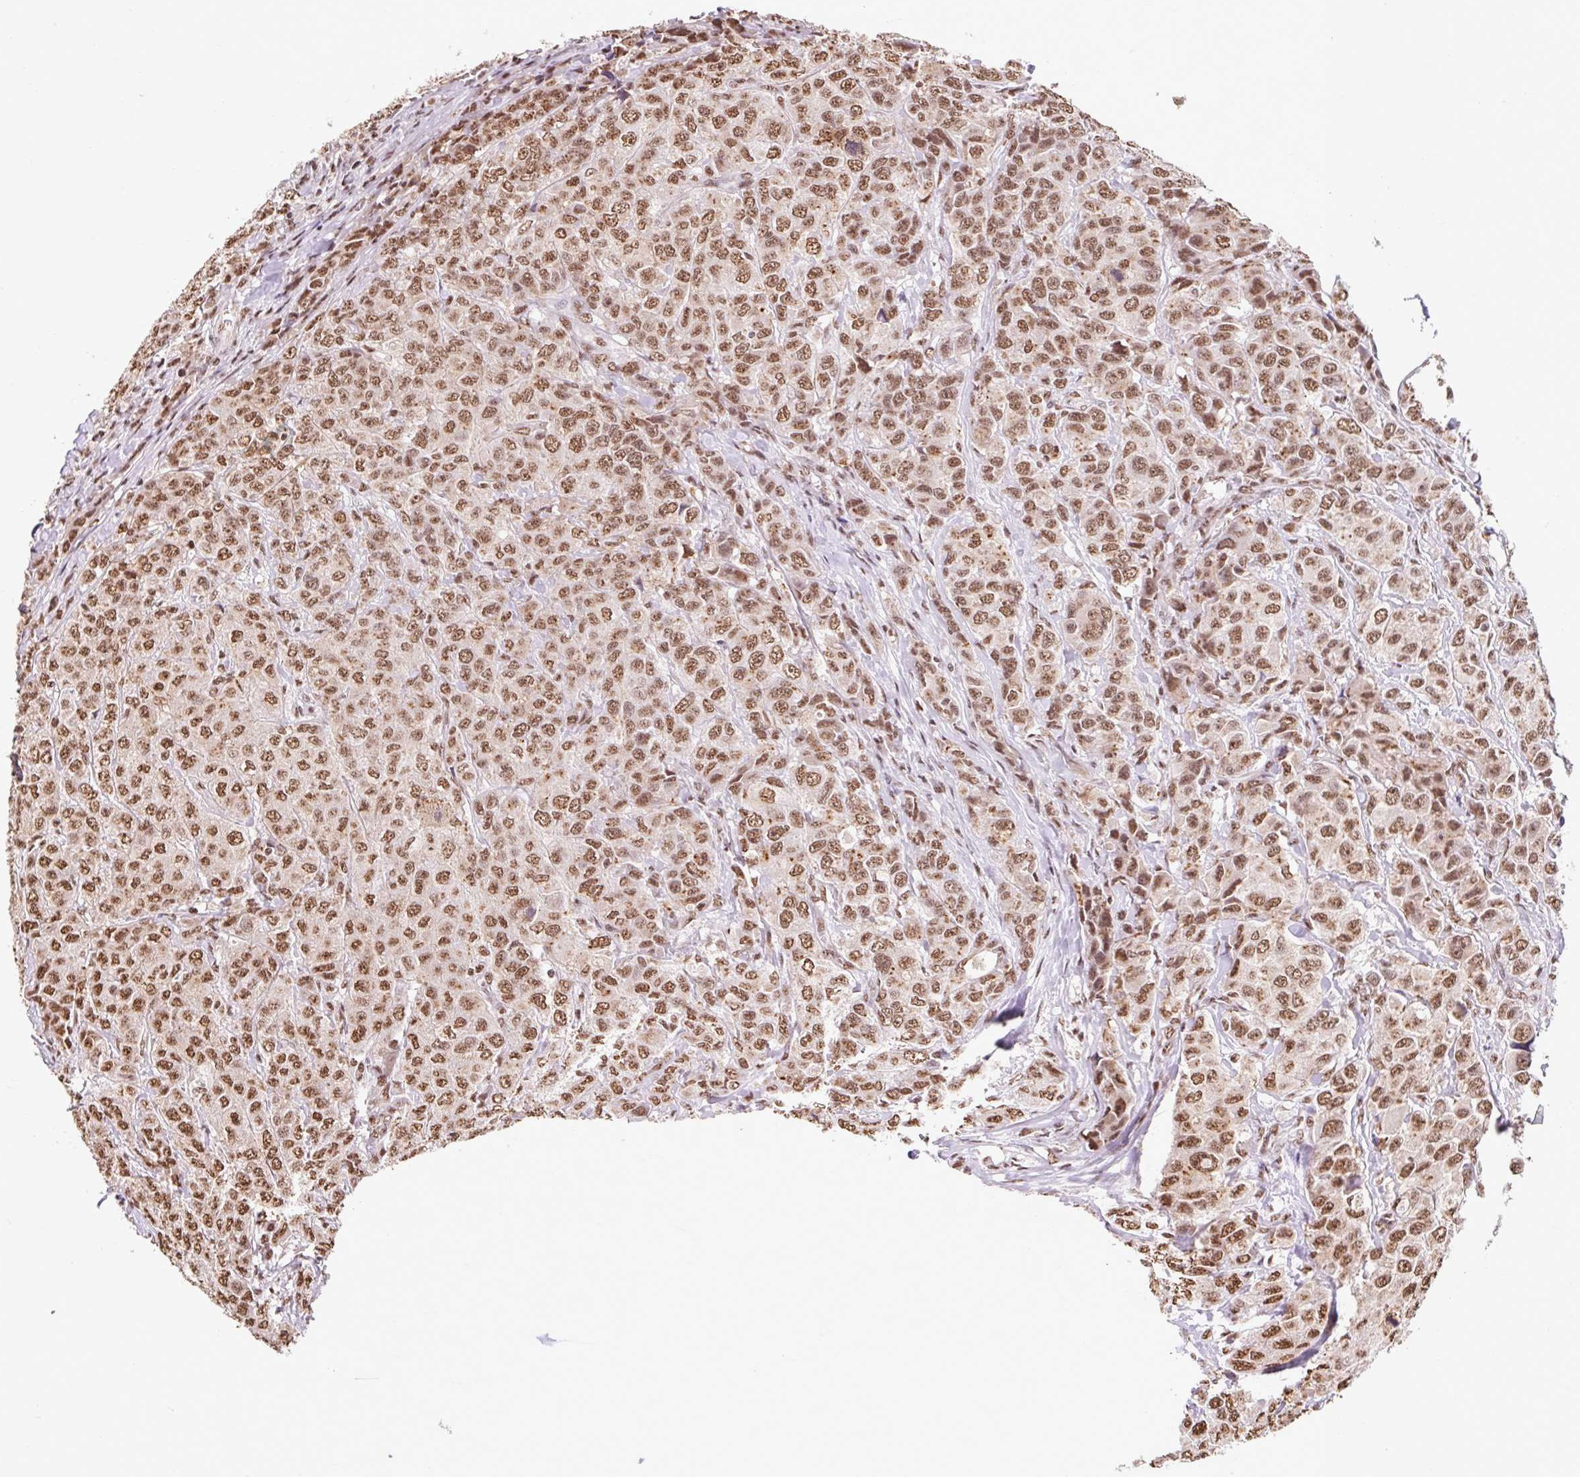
{"staining": {"intensity": "moderate", "quantity": ">75%", "location": "nuclear"}, "tissue": "breast cancer", "cell_type": "Tumor cells", "image_type": "cancer", "snomed": [{"axis": "morphology", "description": "Duct carcinoma"}, {"axis": "topography", "description": "Breast"}], "caption": "Immunohistochemistry (DAB) staining of human breast cancer (invasive ductal carcinoma) exhibits moderate nuclear protein positivity in about >75% of tumor cells.", "gene": "BICRA", "patient": {"sex": "female", "age": 43}}